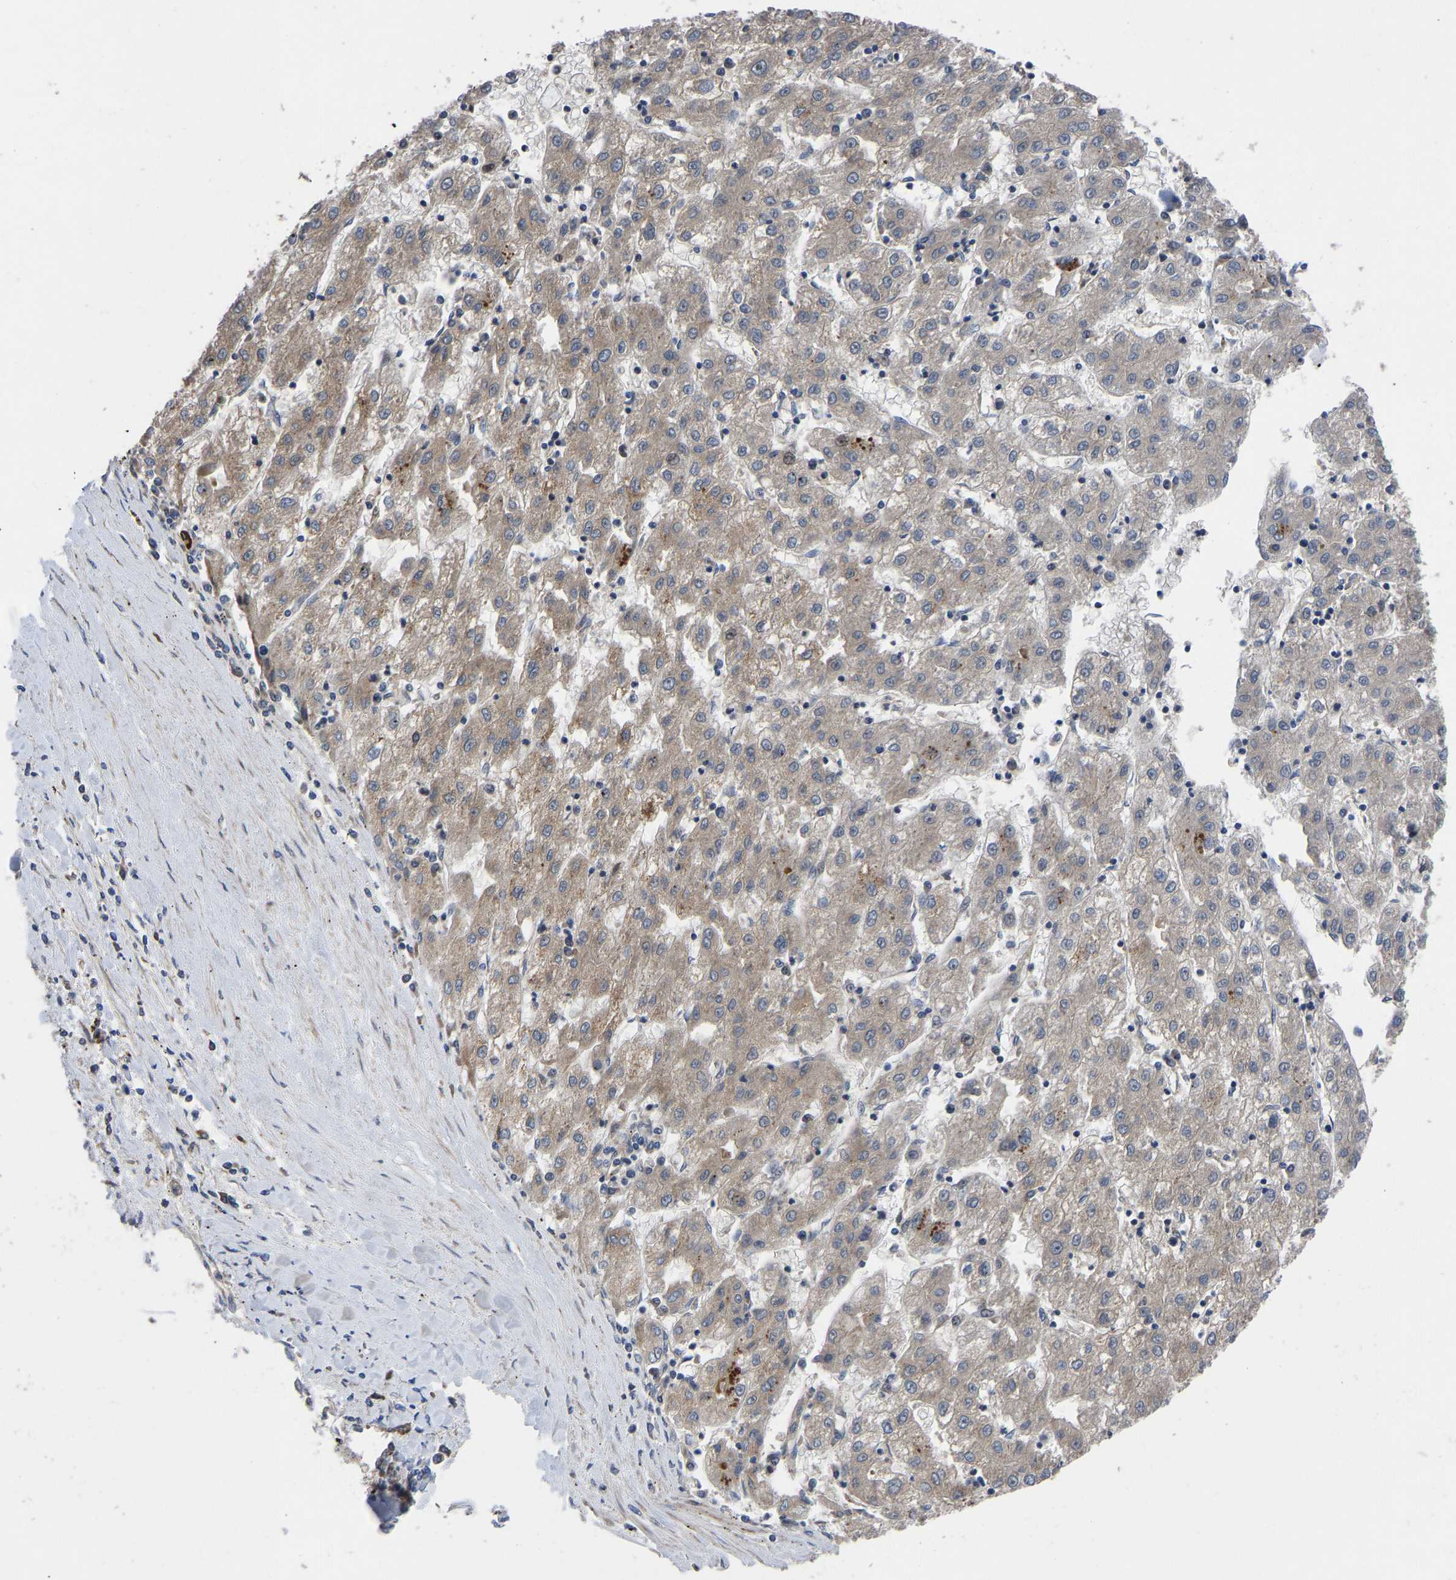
{"staining": {"intensity": "weak", "quantity": ">75%", "location": "cytoplasmic/membranous"}, "tissue": "liver cancer", "cell_type": "Tumor cells", "image_type": "cancer", "snomed": [{"axis": "morphology", "description": "Carcinoma, Hepatocellular, NOS"}, {"axis": "topography", "description": "Liver"}], "caption": "Liver hepatocellular carcinoma stained with a brown dye displays weak cytoplasmic/membranous positive staining in approximately >75% of tumor cells.", "gene": "TMEM38B", "patient": {"sex": "male", "age": 72}}